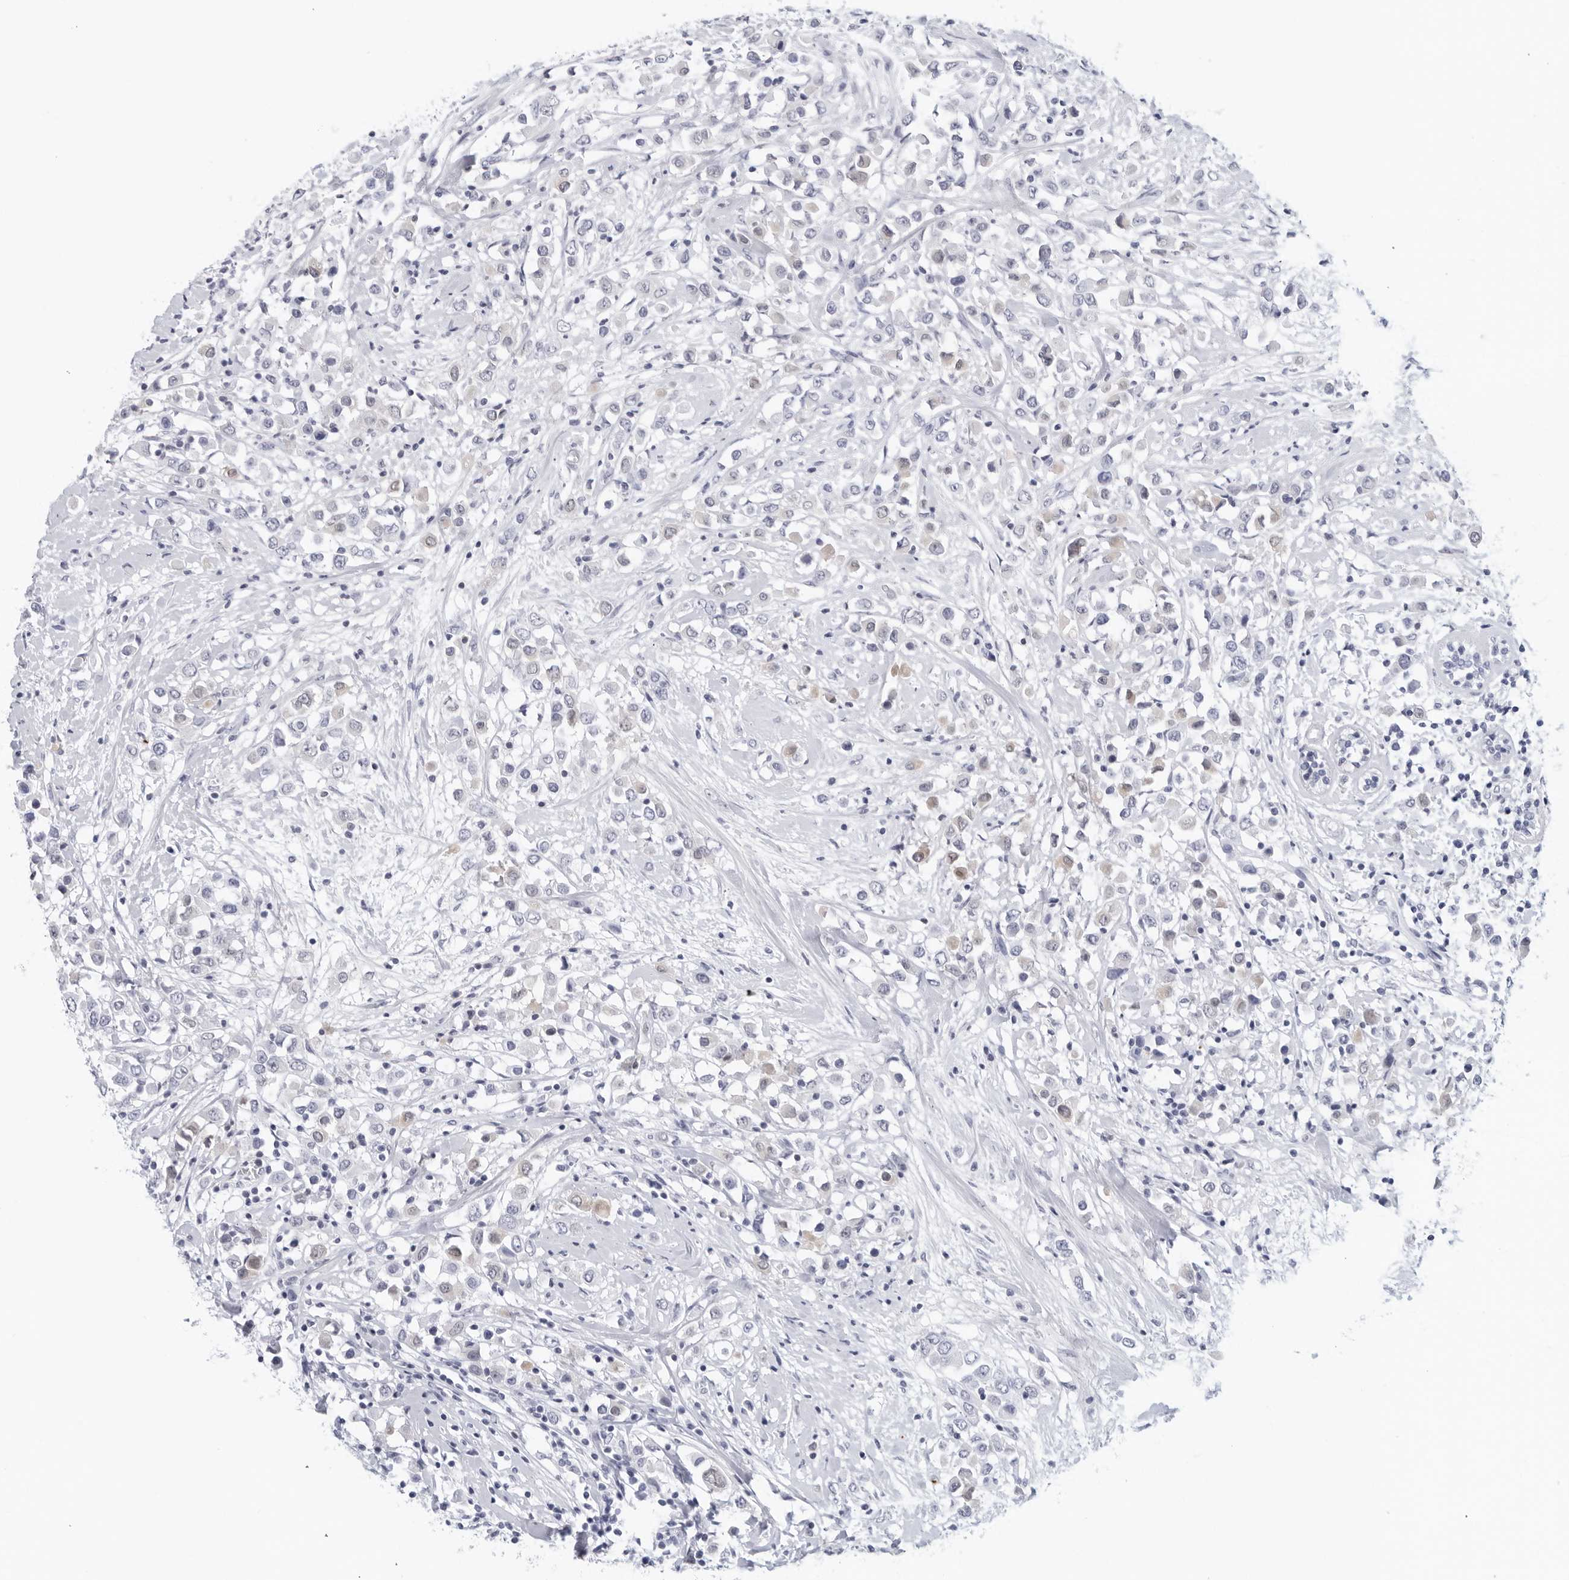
{"staining": {"intensity": "negative", "quantity": "none", "location": "none"}, "tissue": "breast cancer", "cell_type": "Tumor cells", "image_type": "cancer", "snomed": [{"axis": "morphology", "description": "Duct carcinoma"}, {"axis": "topography", "description": "Breast"}], "caption": "High power microscopy photomicrograph of an immunohistochemistry photomicrograph of invasive ductal carcinoma (breast), revealing no significant expression in tumor cells.", "gene": "FGG", "patient": {"sex": "female", "age": 61}}